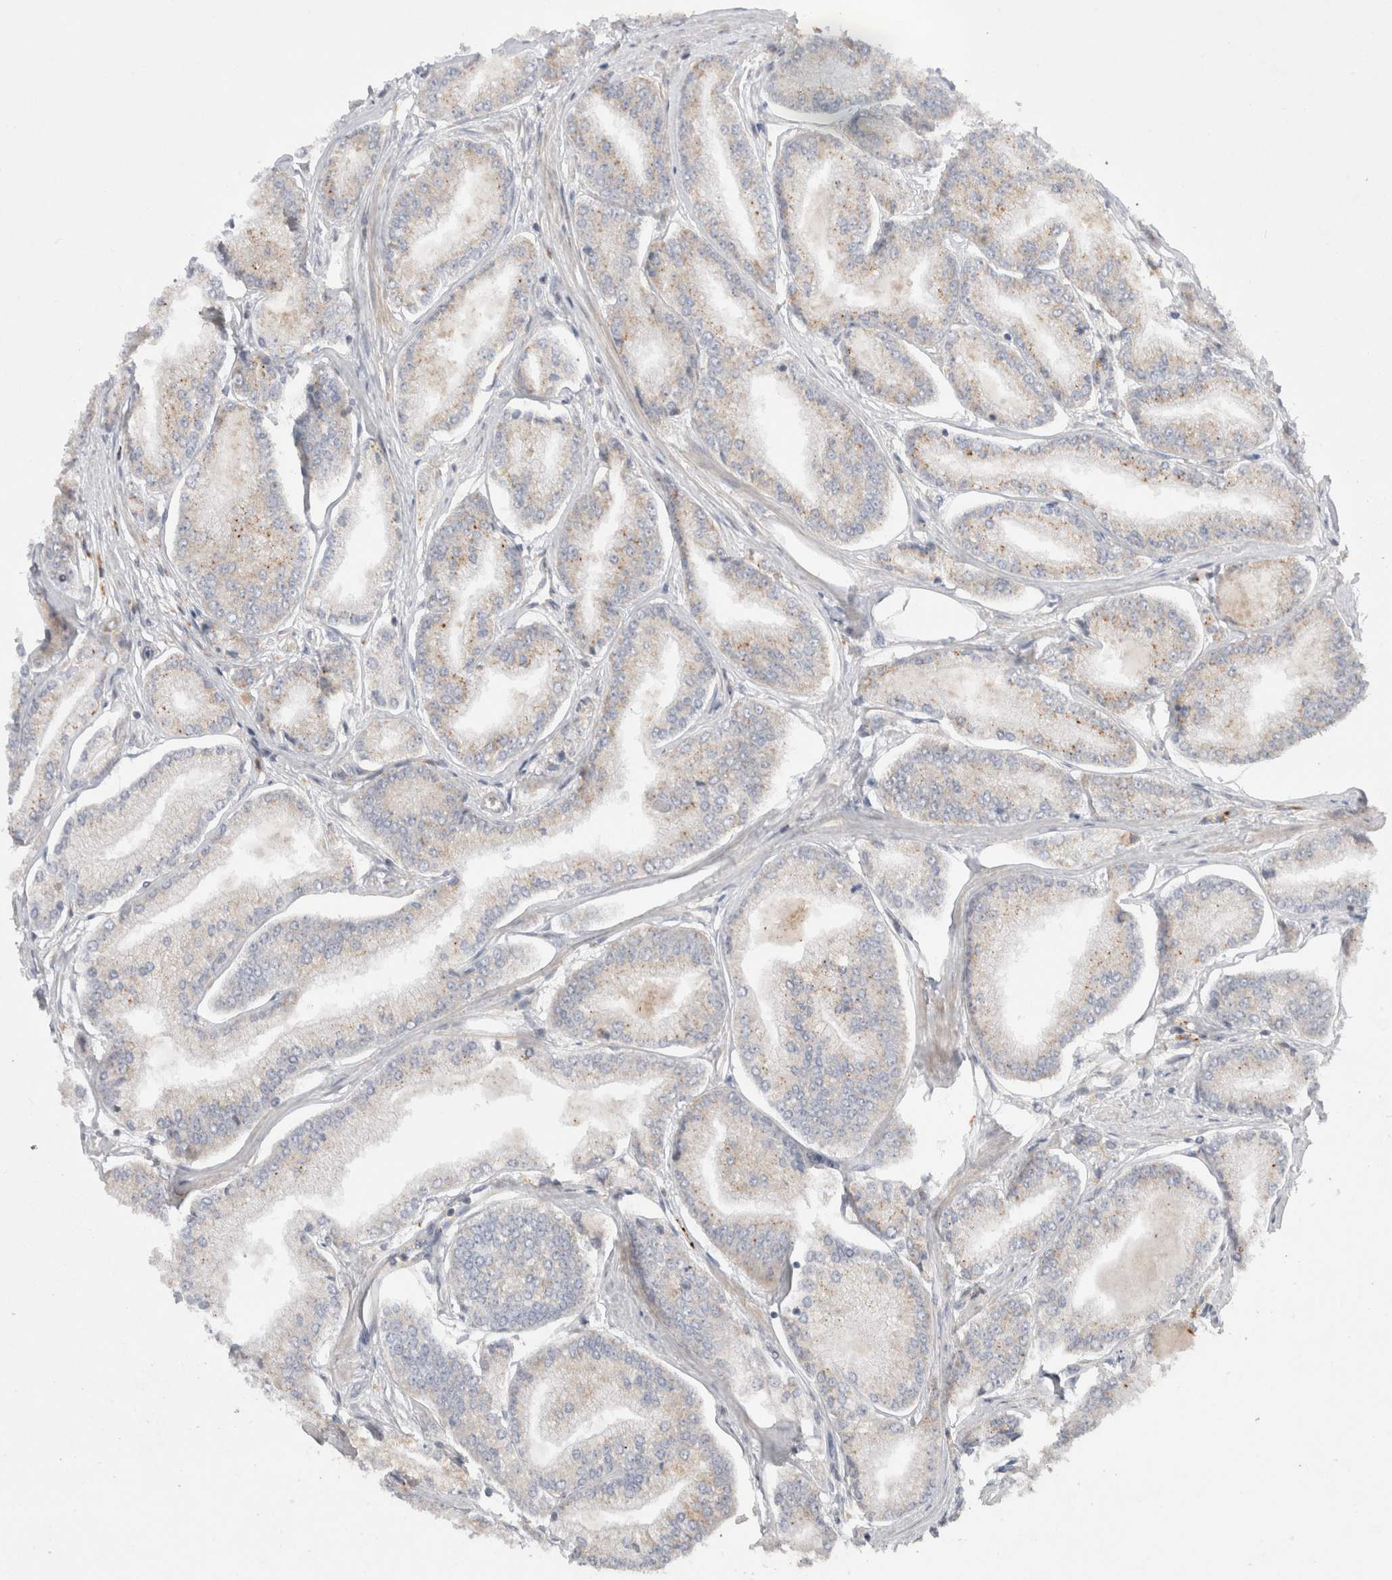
{"staining": {"intensity": "weak", "quantity": "25%-75%", "location": "cytoplasmic/membranous"}, "tissue": "prostate cancer", "cell_type": "Tumor cells", "image_type": "cancer", "snomed": [{"axis": "morphology", "description": "Adenocarcinoma, Low grade"}, {"axis": "topography", "description": "Prostate"}], "caption": "Prostate adenocarcinoma (low-grade) stained with IHC reveals weak cytoplasmic/membranous expression in about 25%-75% of tumor cells.", "gene": "NPC1", "patient": {"sex": "male", "age": 52}}